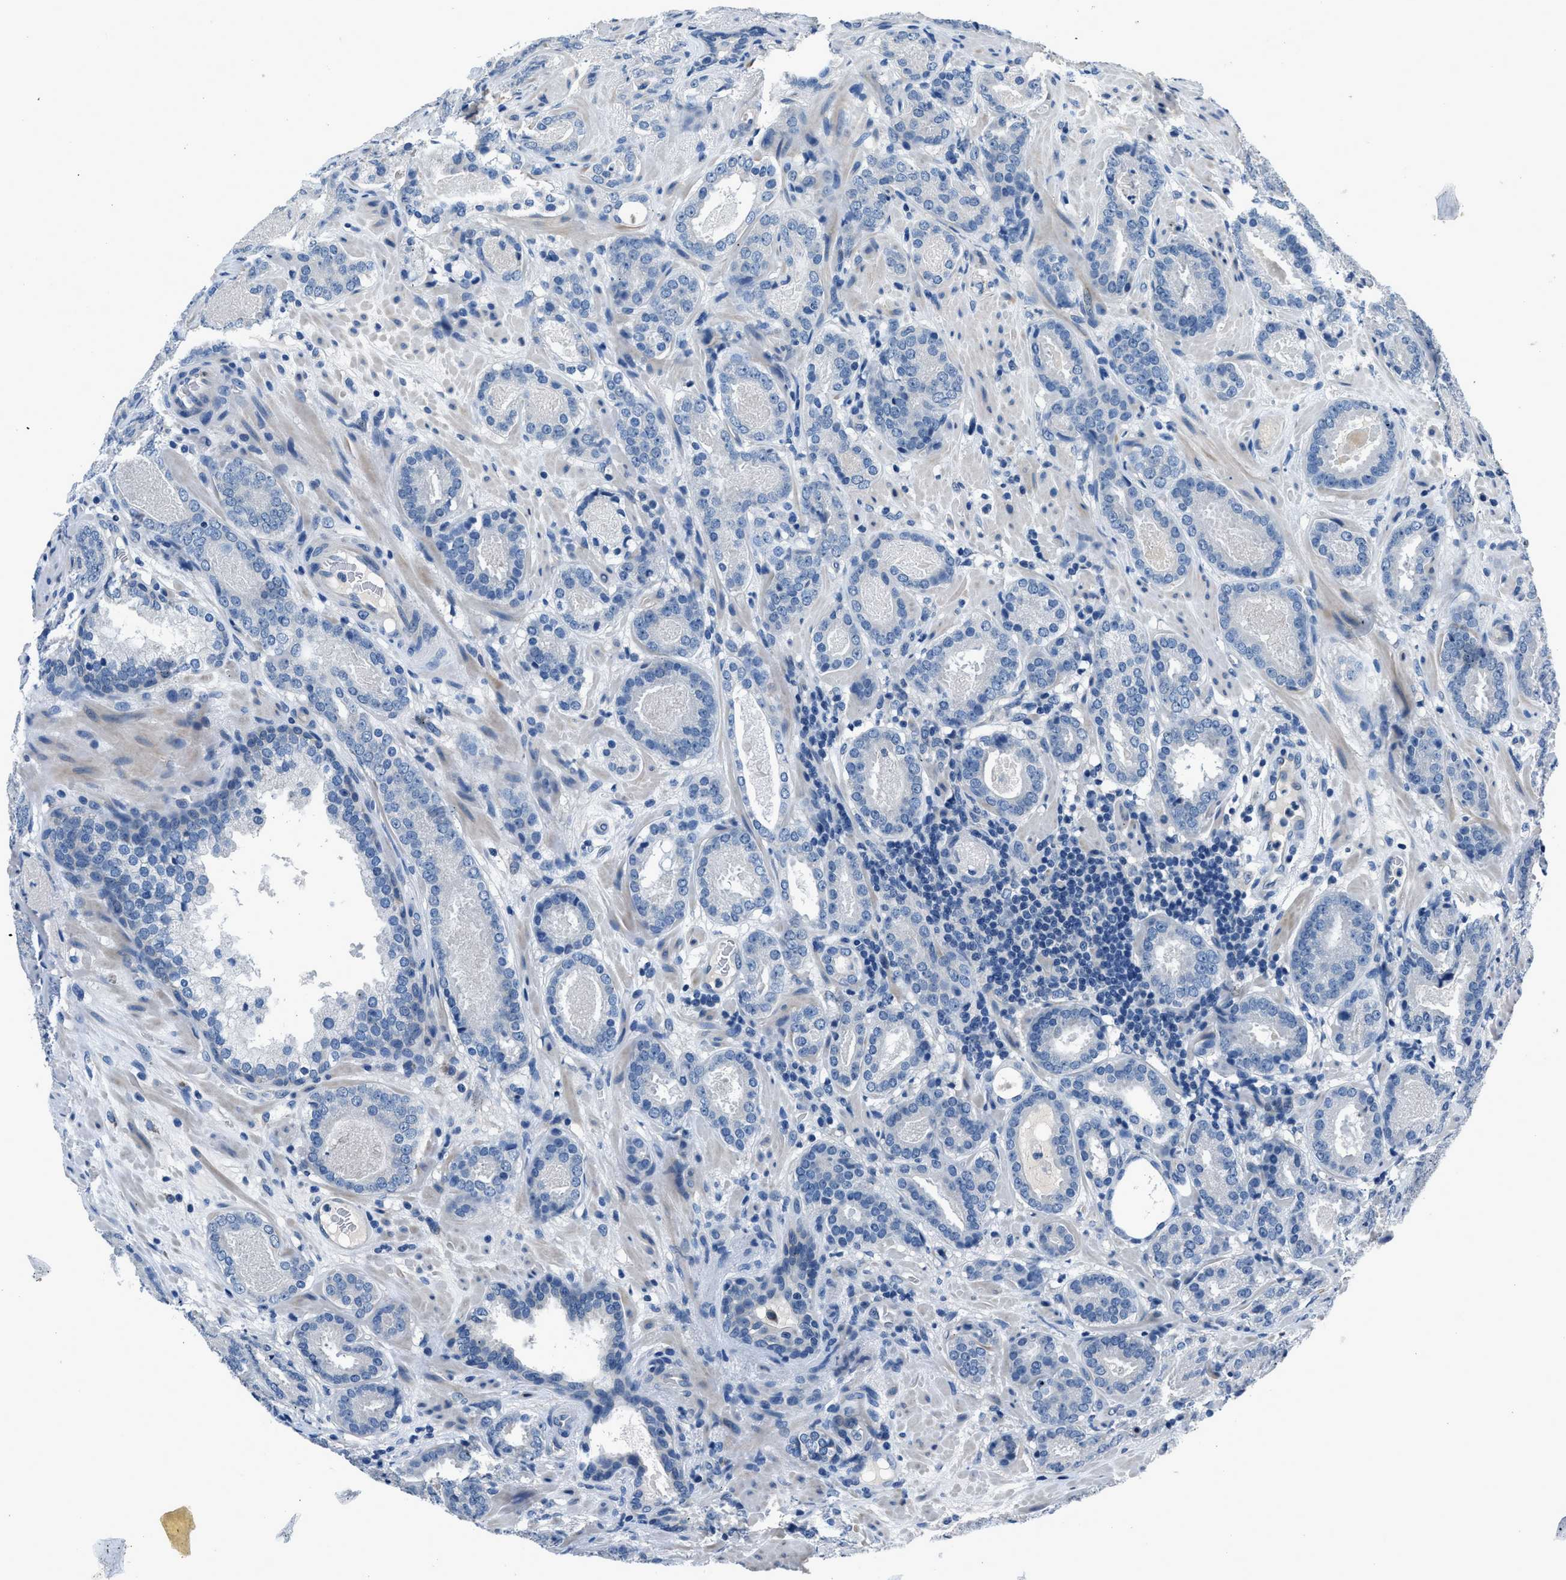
{"staining": {"intensity": "negative", "quantity": "none", "location": "none"}, "tissue": "prostate cancer", "cell_type": "Tumor cells", "image_type": "cancer", "snomed": [{"axis": "morphology", "description": "Adenocarcinoma, Low grade"}, {"axis": "topography", "description": "Prostate"}], "caption": "Tumor cells are negative for brown protein staining in prostate cancer.", "gene": "GJA3", "patient": {"sex": "male", "age": 69}}